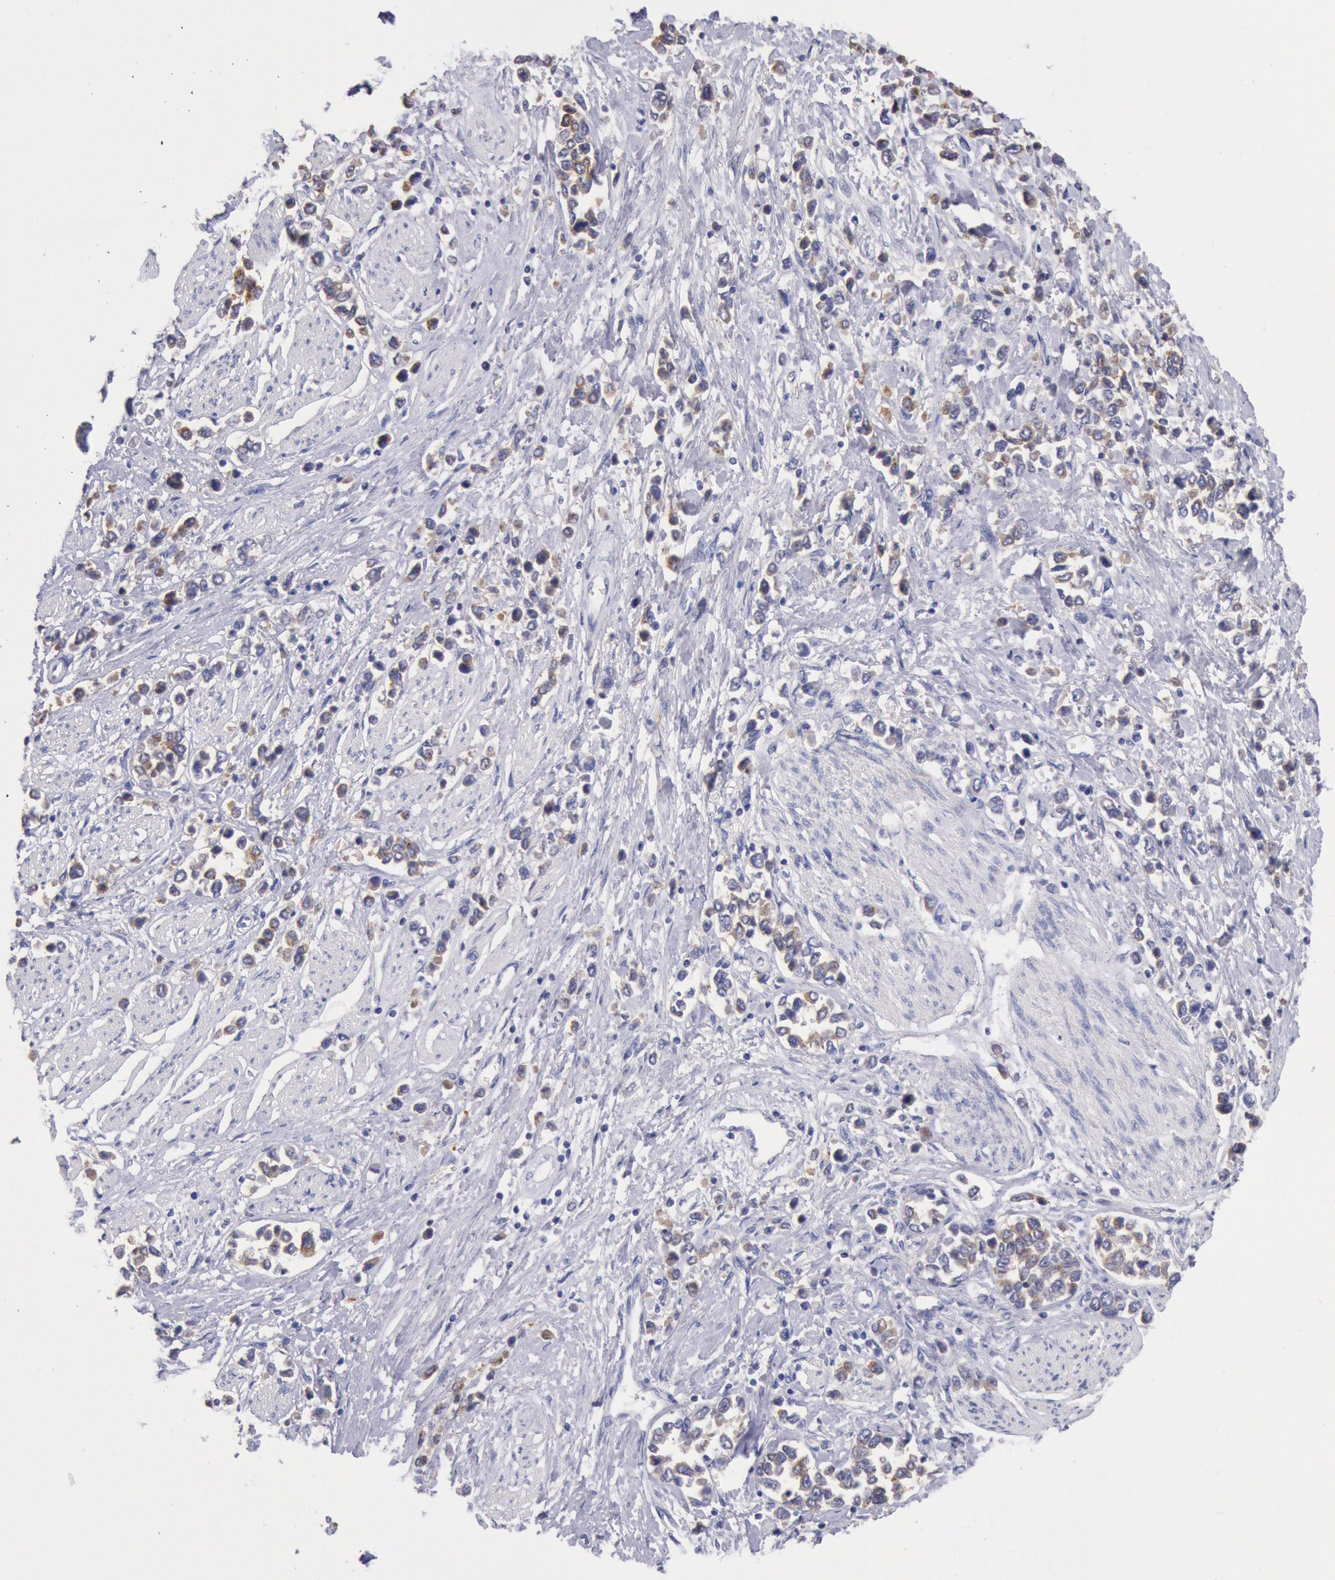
{"staining": {"intensity": "moderate", "quantity": "25%-75%", "location": "cytoplasmic/membranous"}, "tissue": "stomach cancer", "cell_type": "Tumor cells", "image_type": "cancer", "snomed": [{"axis": "morphology", "description": "Adenocarcinoma, NOS"}, {"axis": "topography", "description": "Stomach, upper"}], "caption": "Protein expression analysis of human stomach cancer reveals moderate cytoplasmic/membranous staining in about 25%-75% of tumor cells.", "gene": "GAL3ST1", "patient": {"sex": "male", "age": 76}}